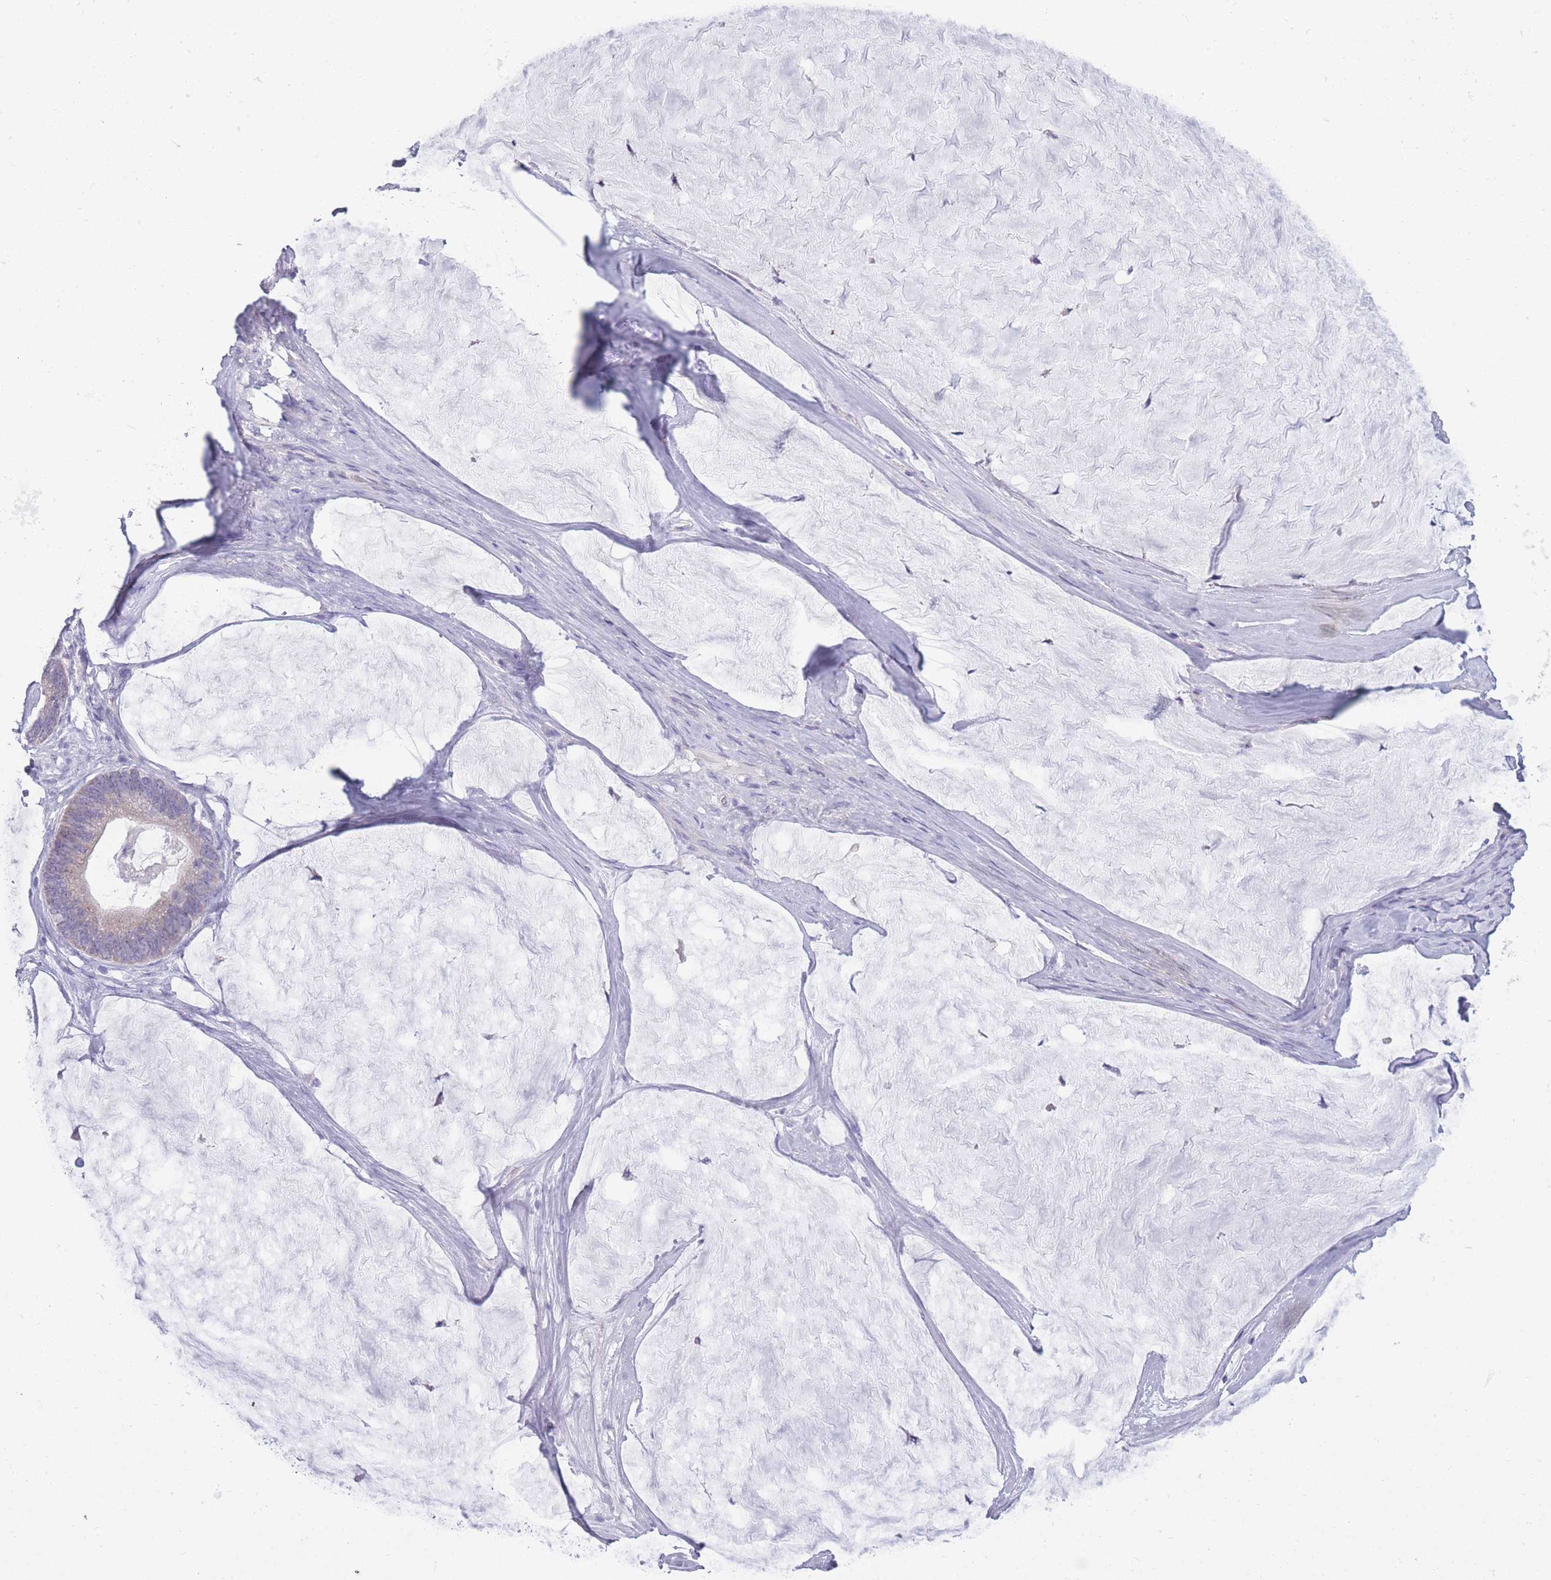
{"staining": {"intensity": "negative", "quantity": "none", "location": "none"}, "tissue": "ovarian cancer", "cell_type": "Tumor cells", "image_type": "cancer", "snomed": [{"axis": "morphology", "description": "Cystadenocarcinoma, mucinous, NOS"}, {"axis": "topography", "description": "Ovary"}], "caption": "Immunohistochemistry (IHC) of human ovarian cancer (mucinous cystadenocarcinoma) demonstrates no expression in tumor cells.", "gene": "DCANP1", "patient": {"sex": "female", "age": 61}}